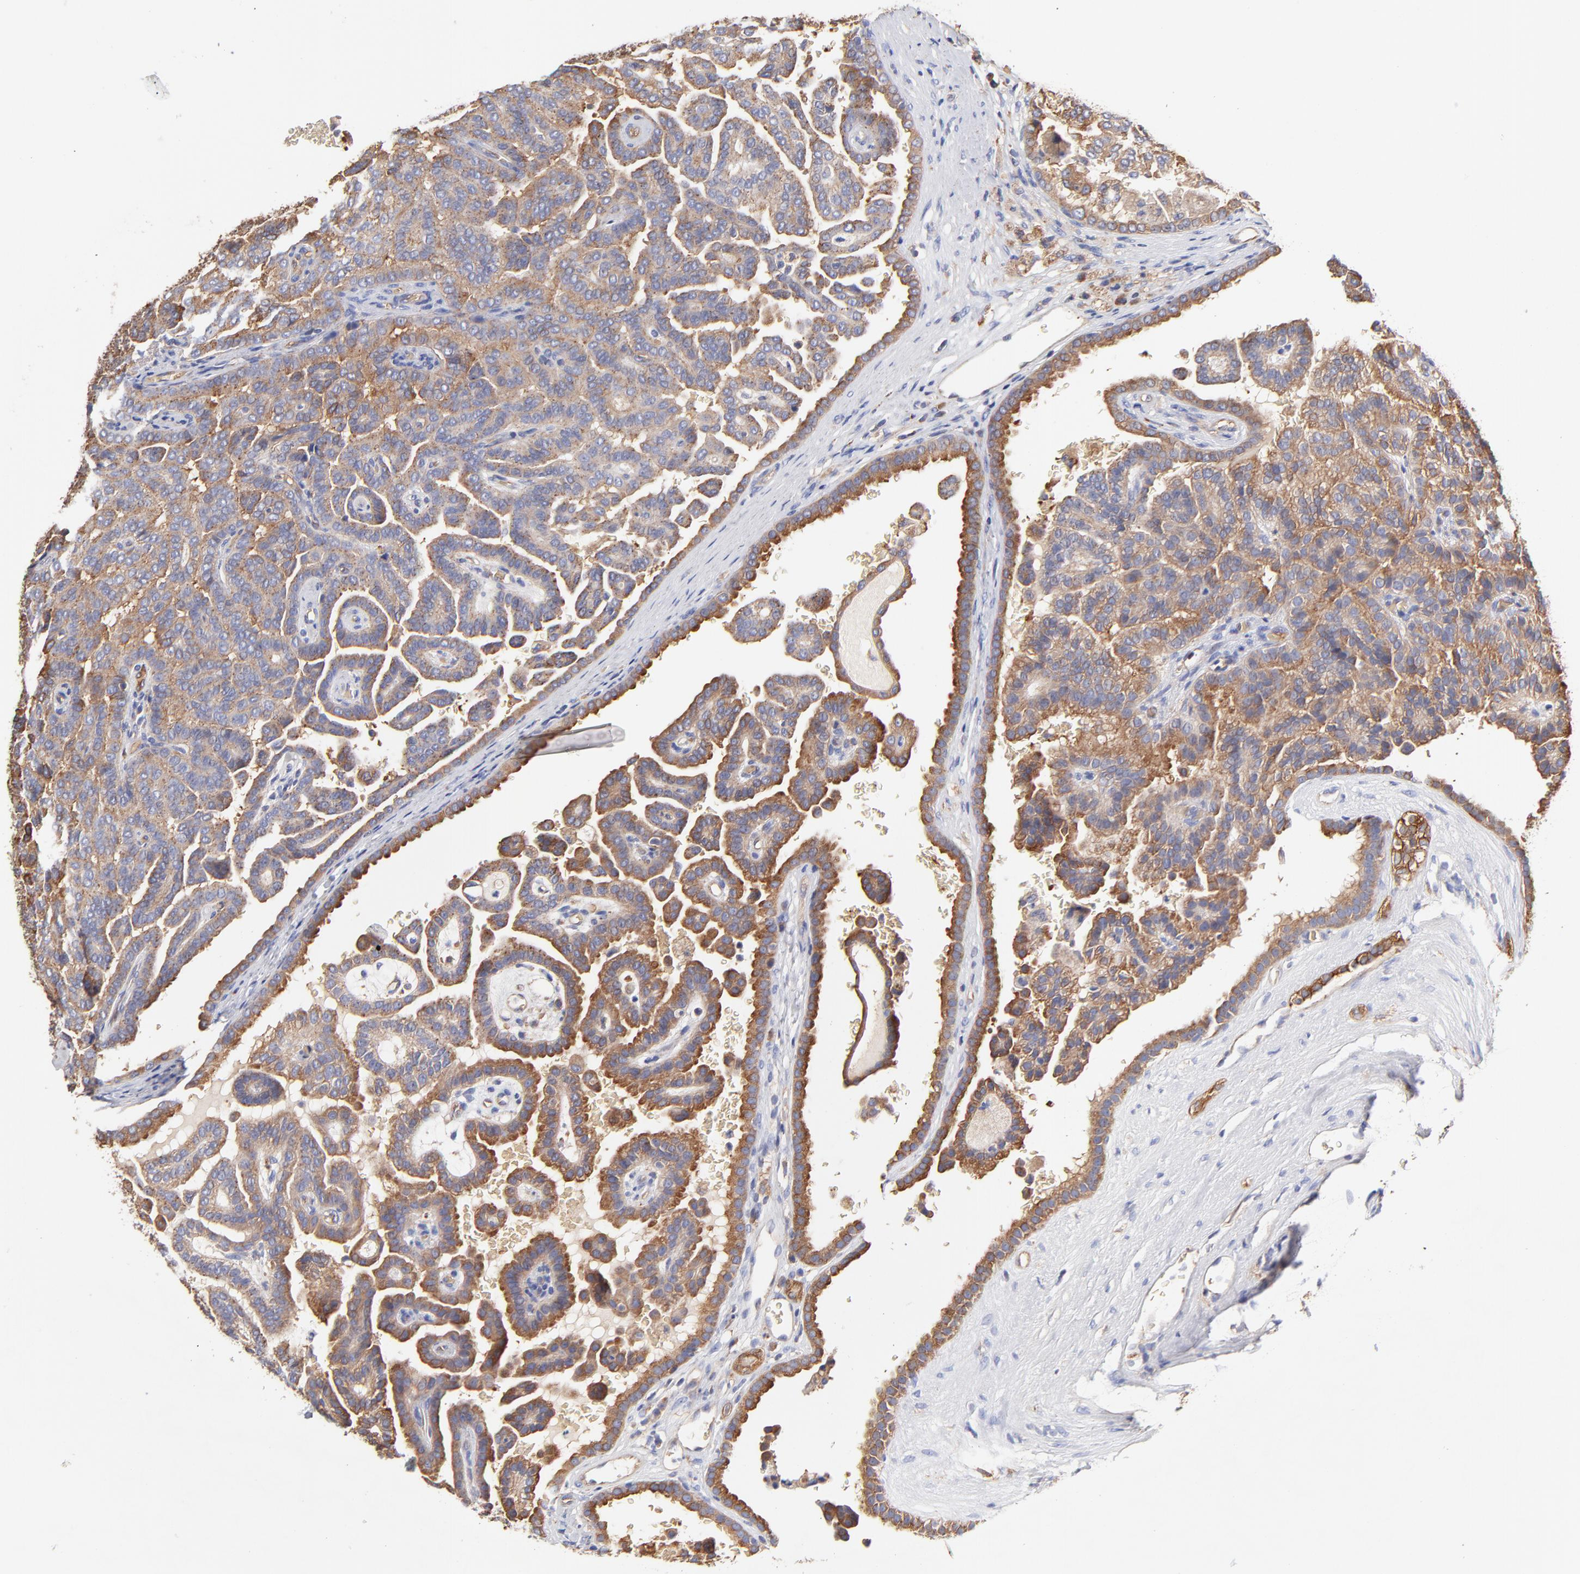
{"staining": {"intensity": "moderate", "quantity": "25%-75%", "location": "cytoplasmic/membranous"}, "tissue": "renal cancer", "cell_type": "Tumor cells", "image_type": "cancer", "snomed": [{"axis": "morphology", "description": "Adenocarcinoma, NOS"}, {"axis": "topography", "description": "Kidney"}], "caption": "Renal cancer stained with a protein marker shows moderate staining in tumor cells.", "gene": "CD2AP", "patient": {"sex": "male", "age": 61}}